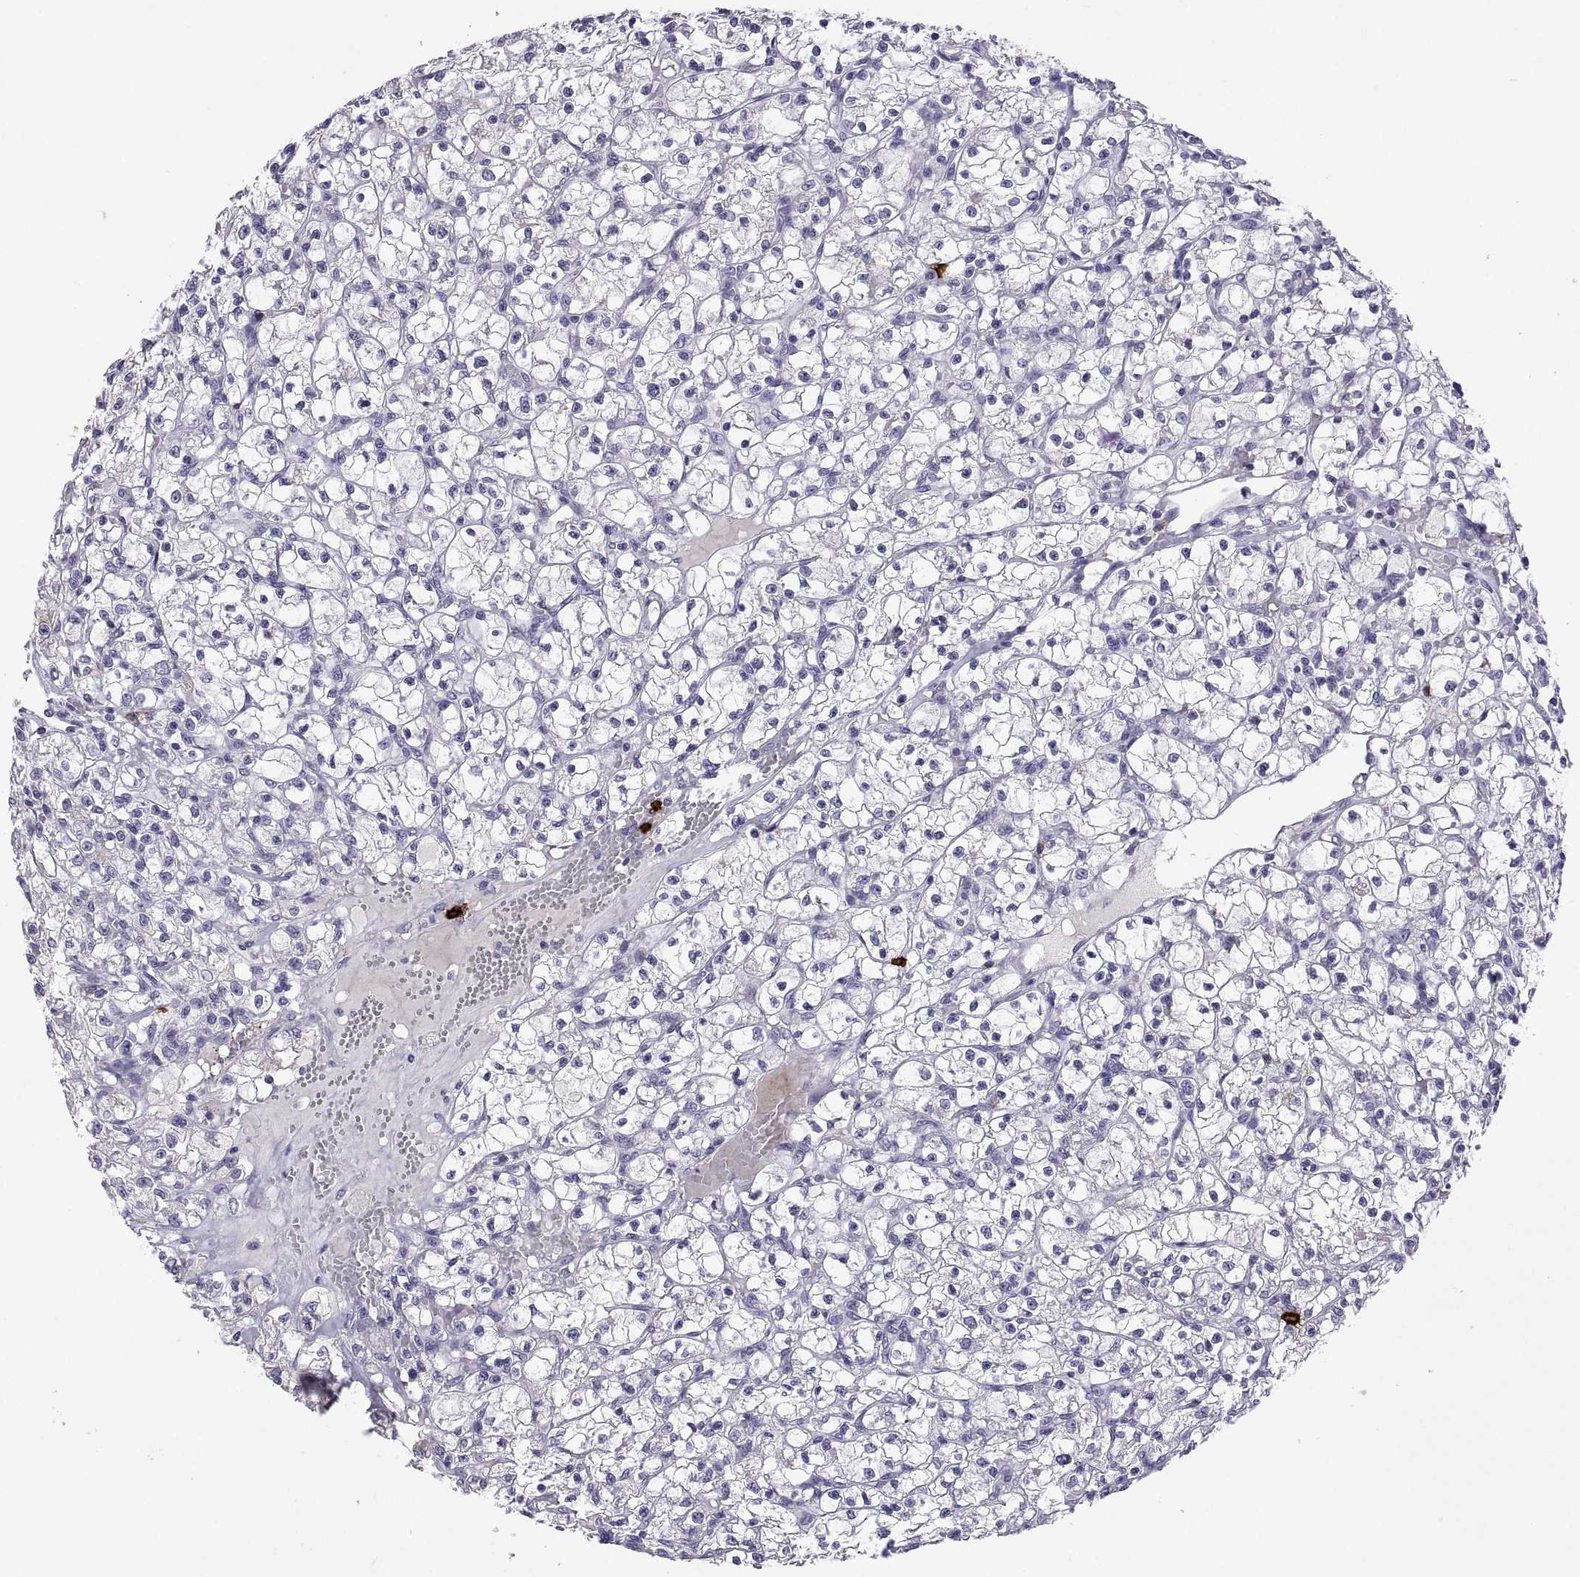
{"staining": {"intensity": "negative", "quantity": "none", "location": "none"}, "tissue": "renal cancer", "cell_type": "Tumor cells", "image_type": "cancer", "snomed": [{"axis": "morphology", "description": "Adenocarcinoma, NOS"}, {"axis": "topography", "description": "Kidney"}], "caption": "IHC of human renal adenocarcinoma shows no staining in tumor cells.", "gene": "MS4A1", "patient": {"sex": "female", "age": 59}}